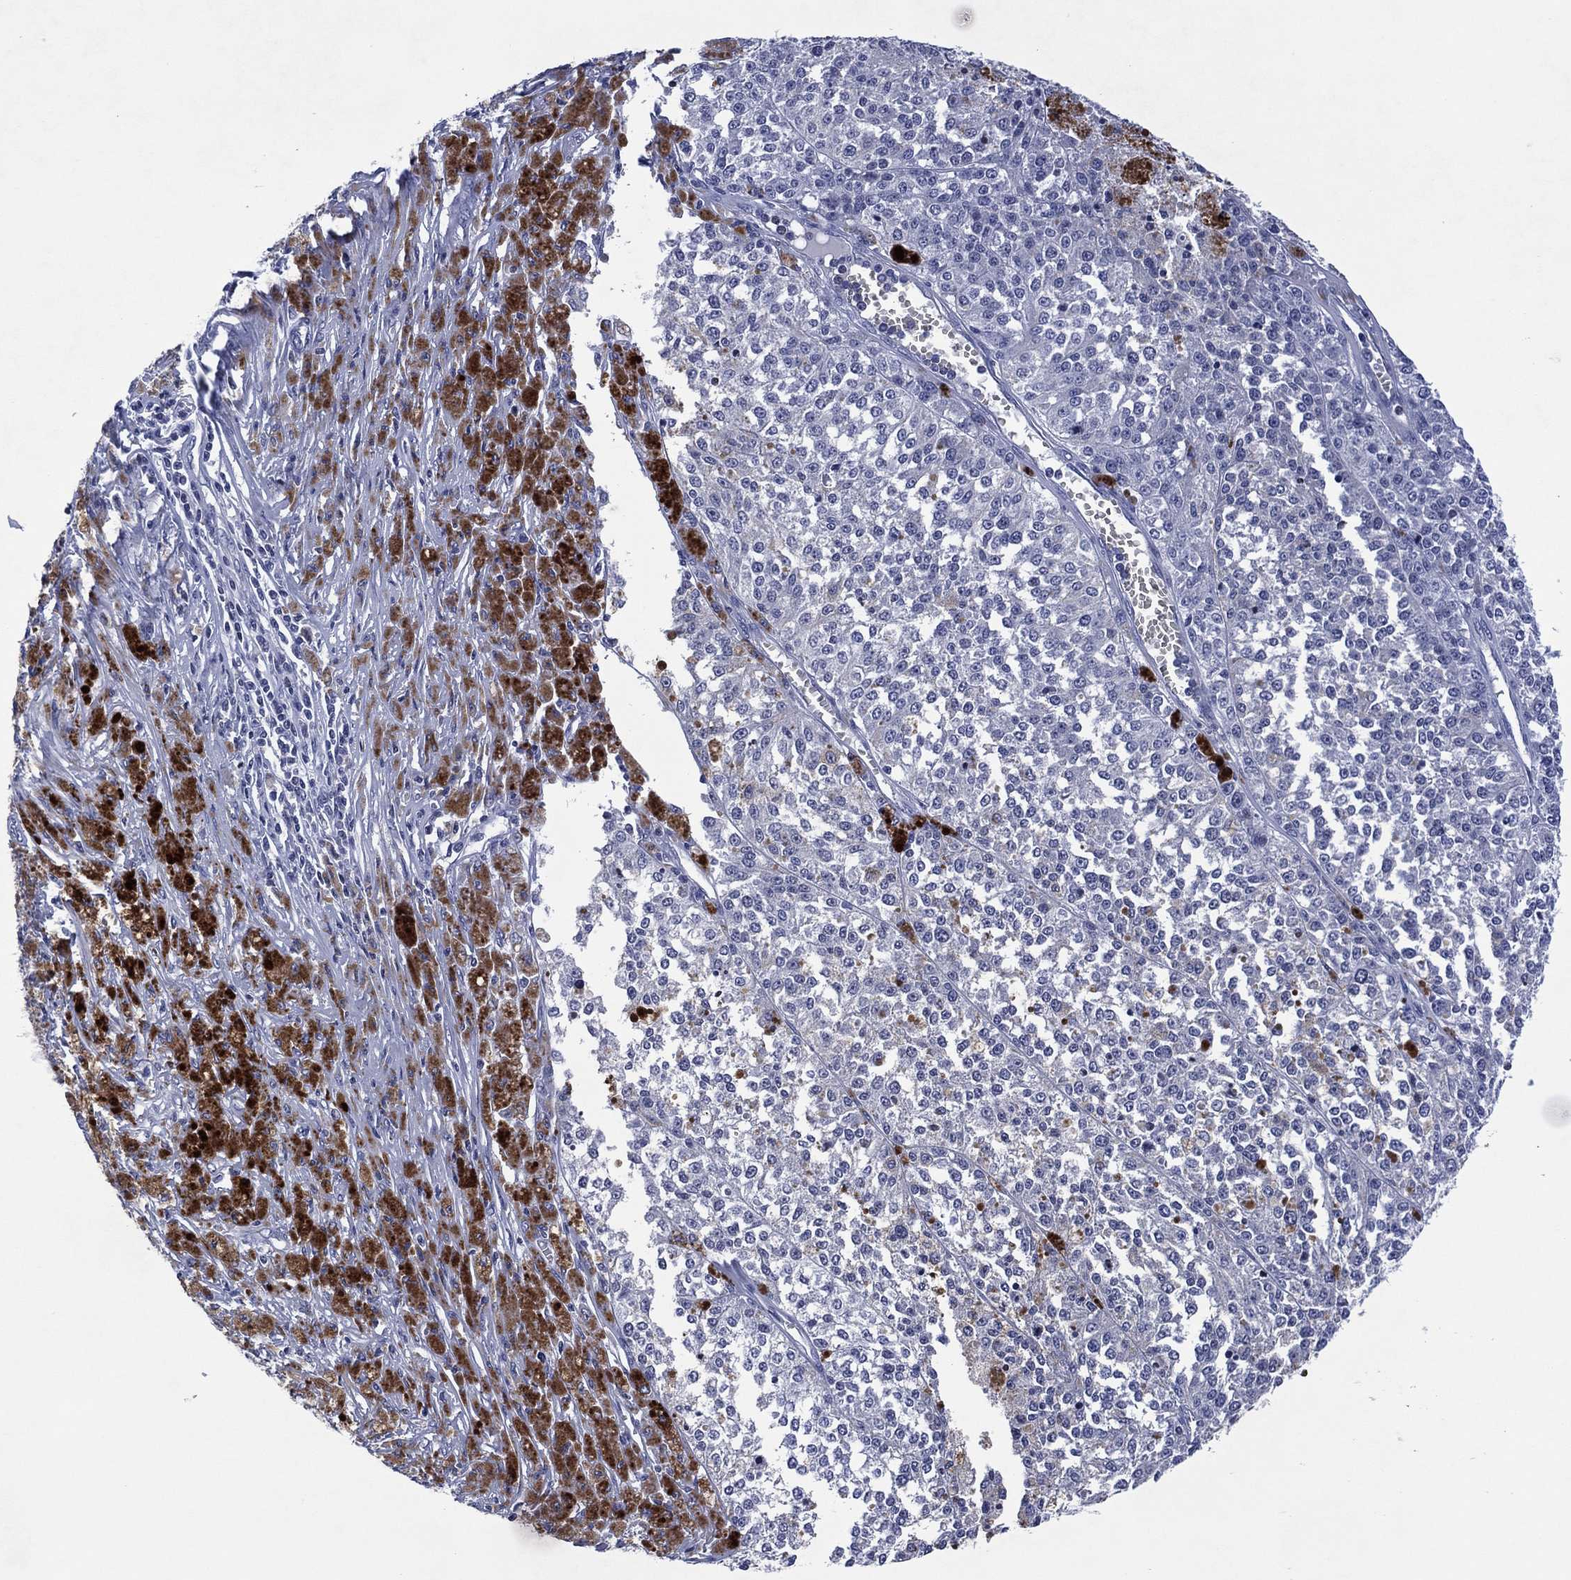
{"staining": {"intensity": "negative", "quantity": "none", "location": "none"}, "tissue": "melanoma", "cell_type": "Tumor cells", "image_type": "cancer", "snomed": [{"axis": "morphology", "description": "Malignant melanoma, Metastatic site"}, {"axis": "topography", "description": "Lymph node"}], "caption": "Immunohistochemistry (IHC) micrograph of neoplastic tissue: malignant melanoma (metastatic site) stained with DAB reveals no significant protein expression in tumor cells.", "gene": "USP26", "patient": {"sex": "female", "age": 64}}